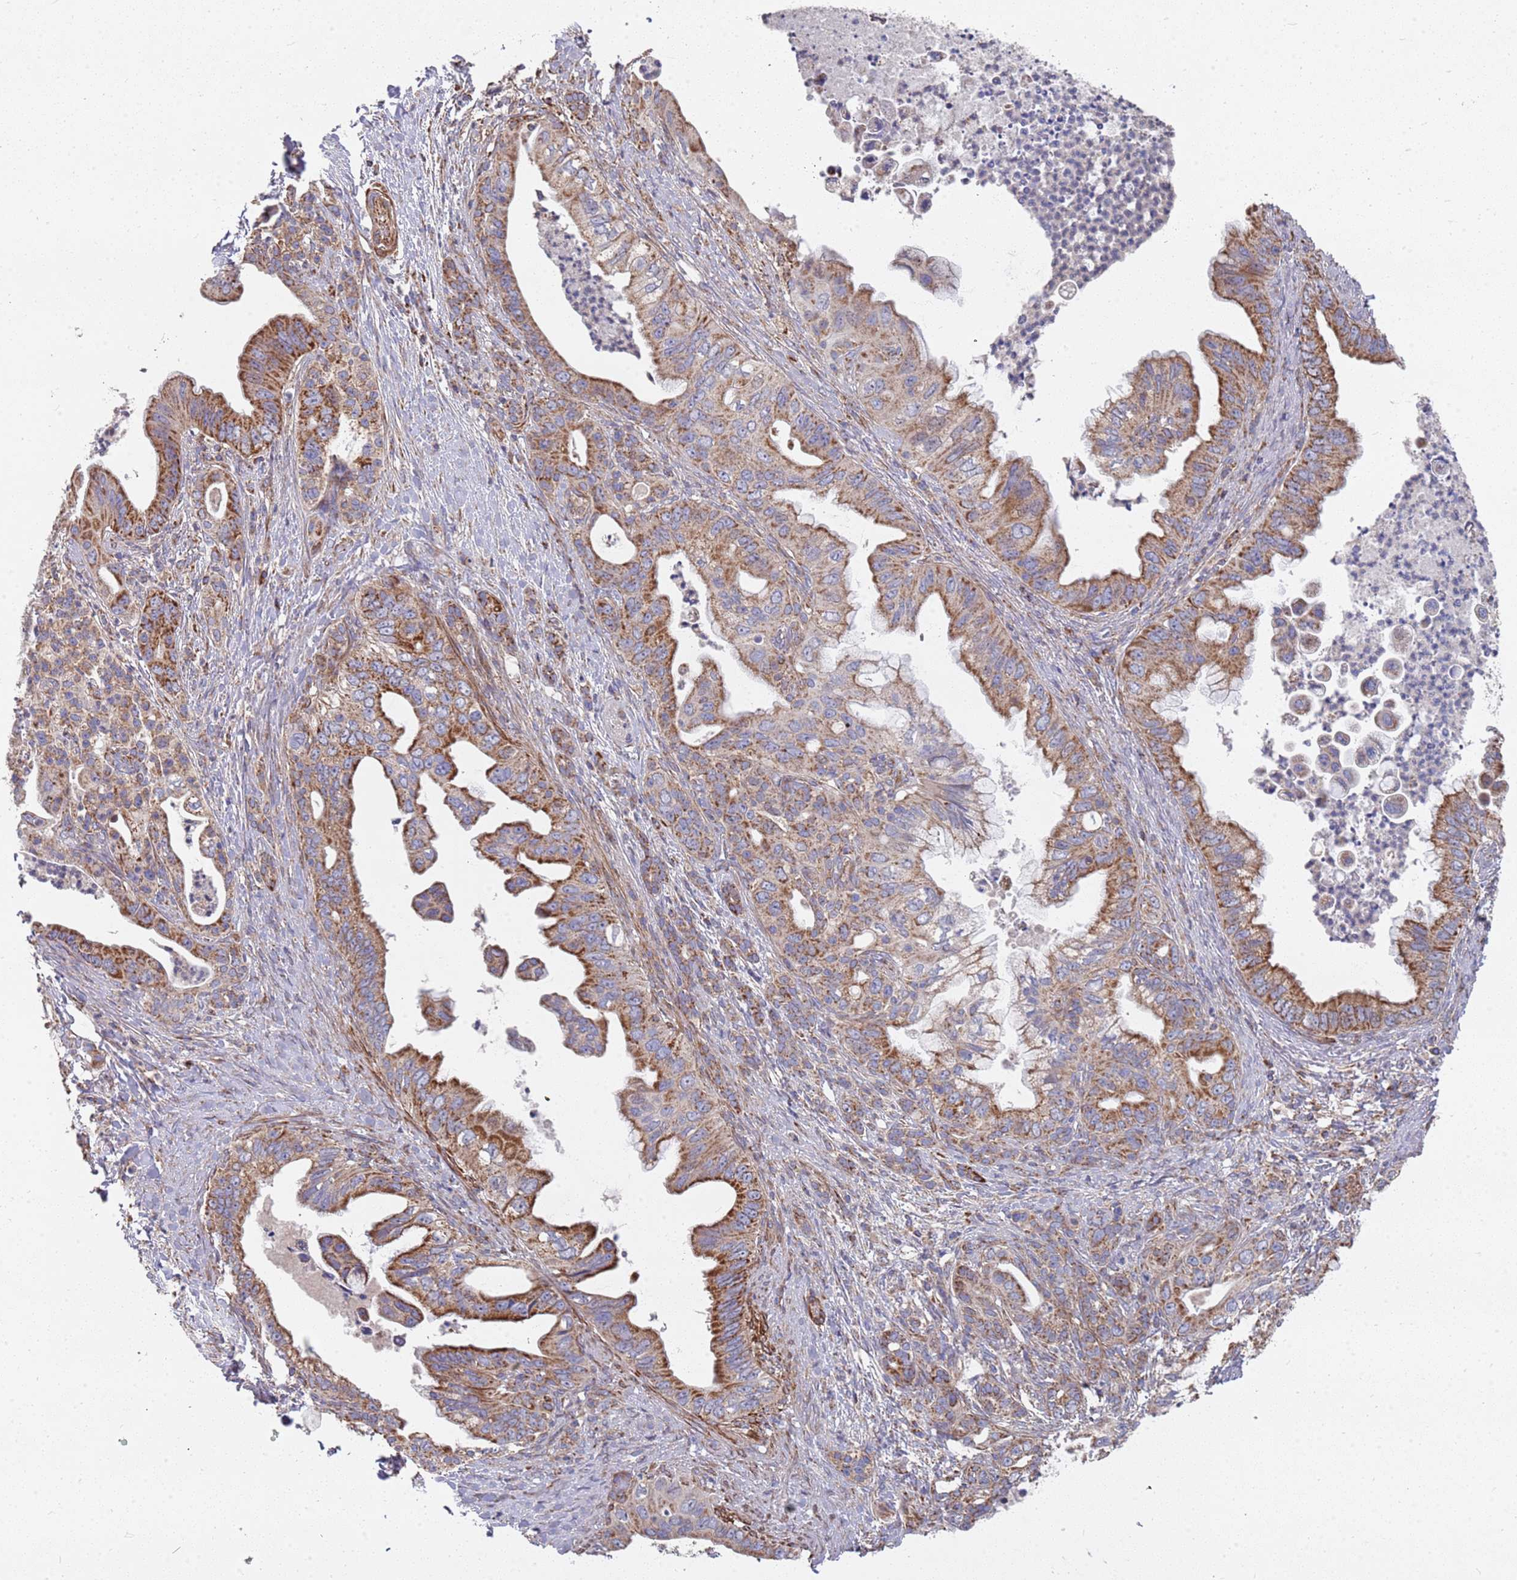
{"staining": {"intensity": "moderate", "quantity": ">75%", "location": "cytoplasmic/membranous"}, "tissue": "pancreatic cancer", "cell_type": "Tumor cells", "image_type": "cancer", "snomed": [{"axis": "morphology", "description": "Adenocarcinoma, NOS"}, {"axis": "topography", "description": "Pancreas"}], "caption": "There is medium levels of moderate cytoplasmic/membranous staining in tumor cells of pancreatic cancer, as demonstrated by immunohistochemical staining (brown color).", "gene": "WDFY3", "patient": {"sex": "male", "age": 58}}